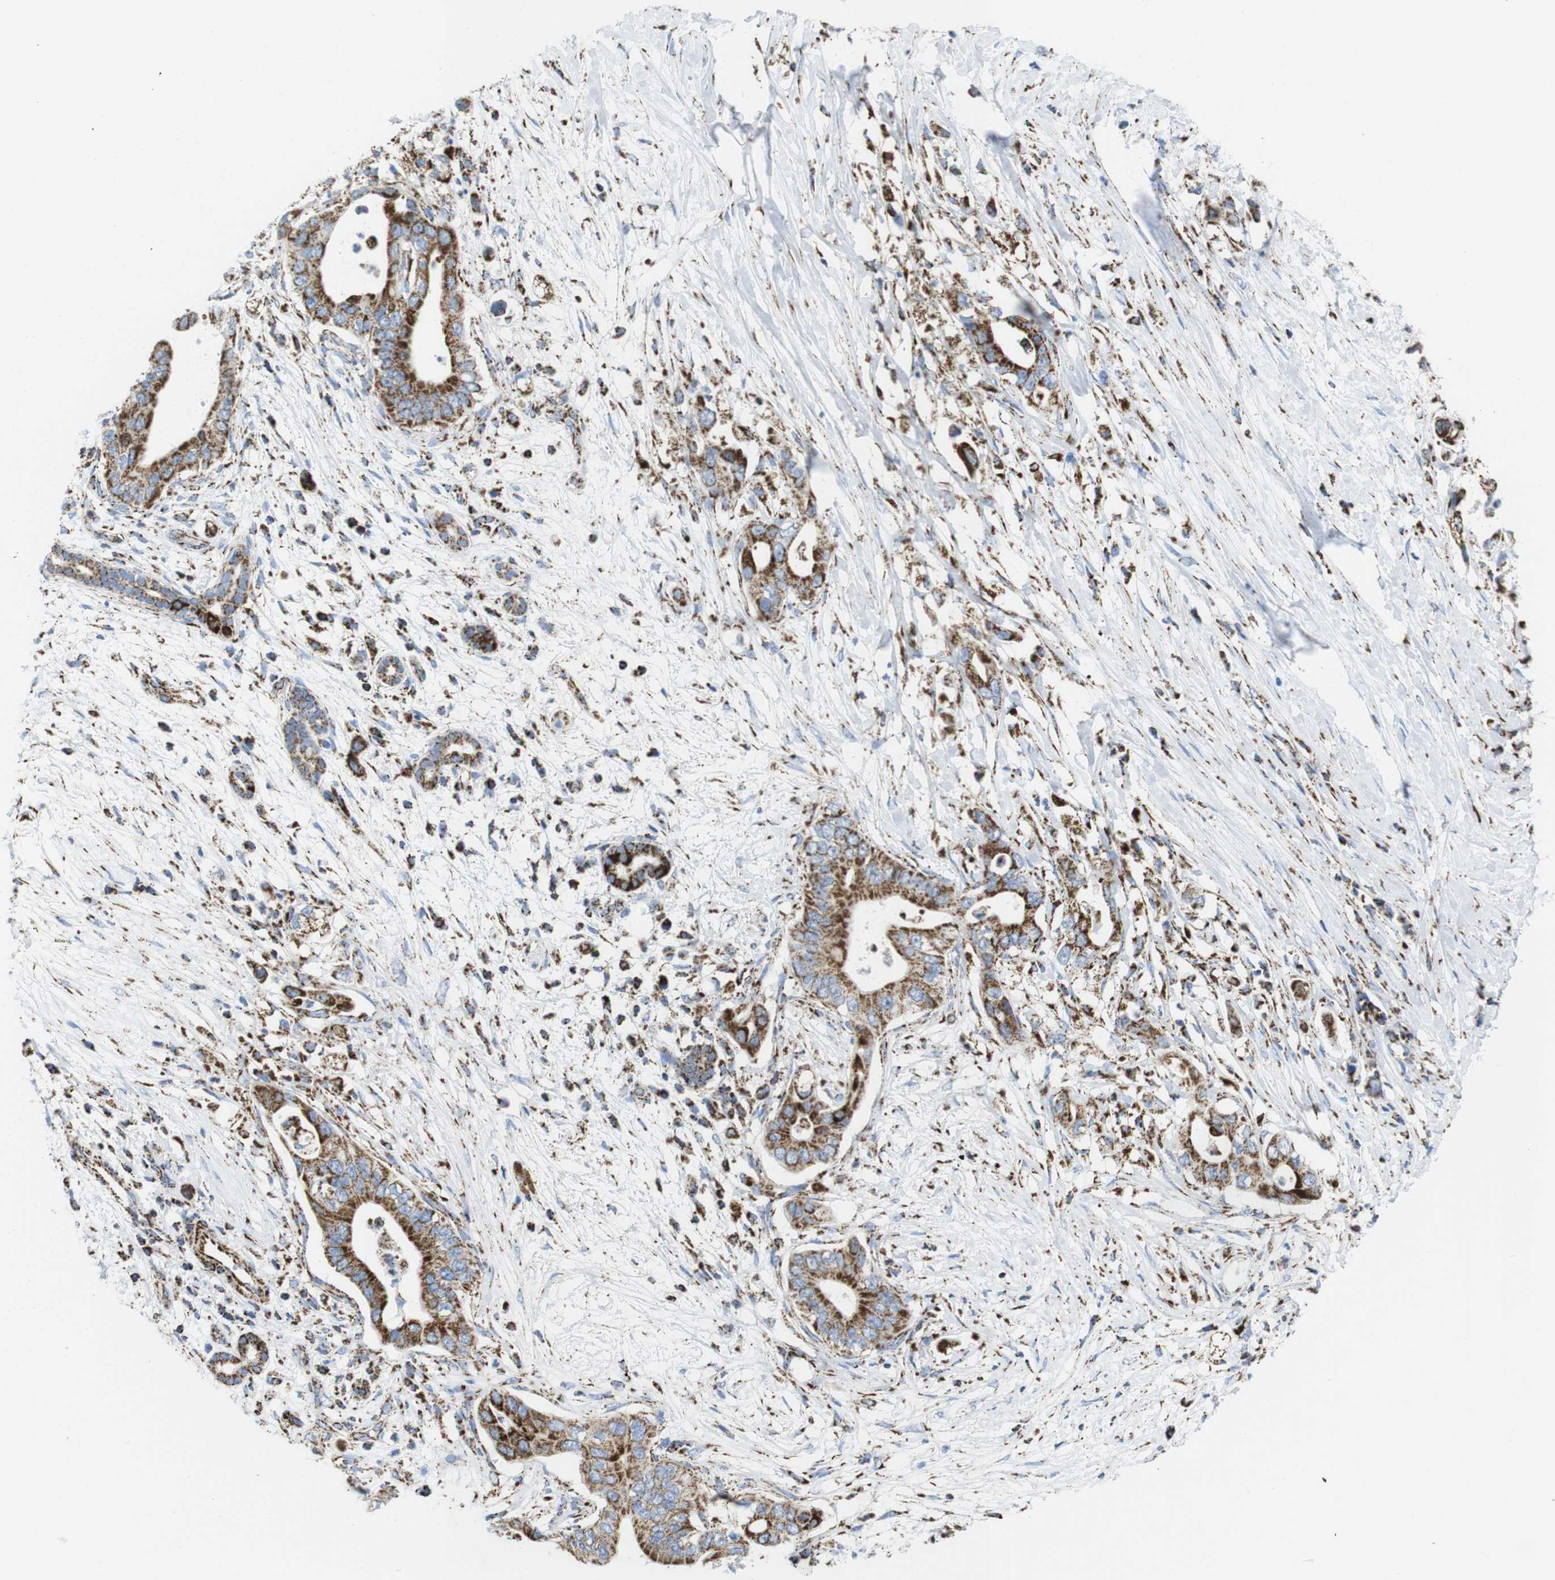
{"staining": {"intensity": "moderate", "quantity": ">75%", "location": "cytoplasmic/membranous"}, "tissue": "pancreatic cancer", "cell_type": "Tumor cells", "image_type": "cancer", "snomed": [{"axis": "morphology", "description": "Adenocarcinoma, NOS"}, {"axis": "topography", "description": "Pancreas"}], "caption": "IHC staining of pancreatic cancer (adenocarcinoma), which exhibits medium levels of moderate cytoplasmic/membranous expression in approximately >75% of tumor cells indicating moderate cytoplasmic/membranous protein positivity. The staining was performed using DAB (3,3'-diaminobenzidine) (brown) for protein detection and nuclei were counterstained in hematoxylin (blue).", "gene": "ATP5PO", "patient": {"sex": "male", "age": 77}}